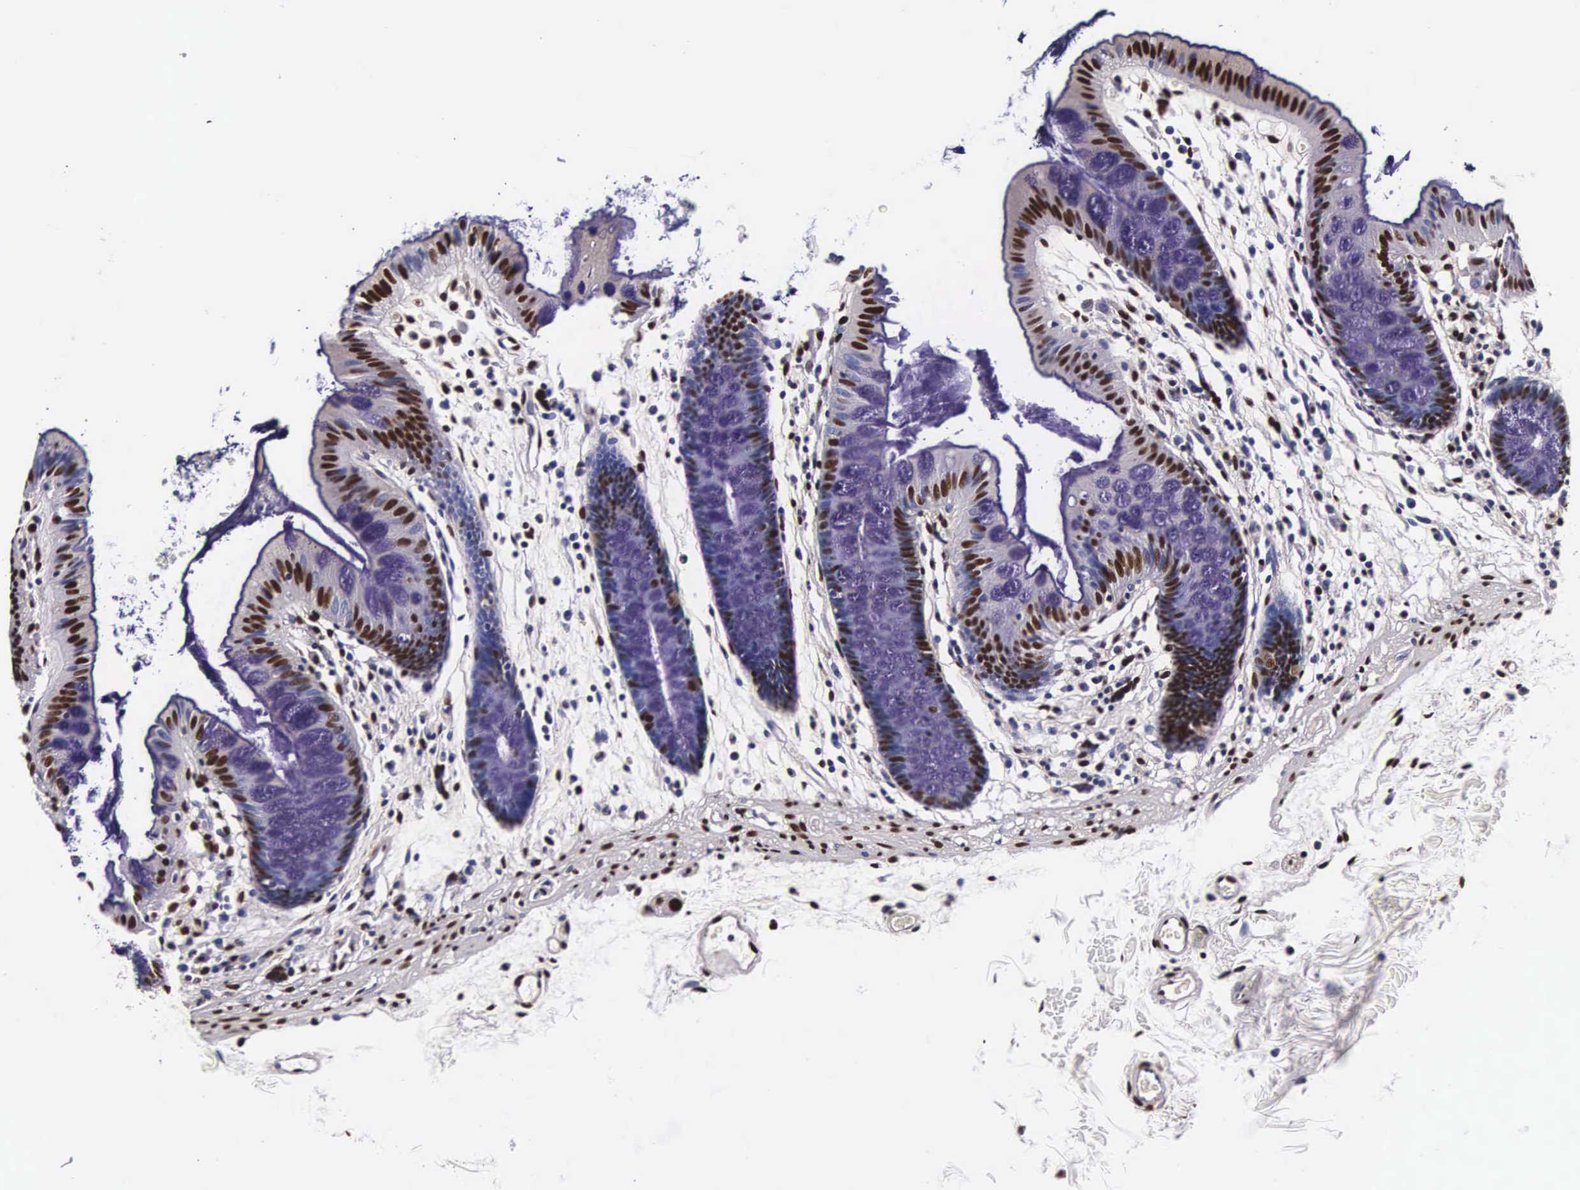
{"staining": {"intensity": "strong", "quantity": ">75%", "location": "nuclear"}, "tissue": "colon", "cell_type": "Endothelial cells", "image_type": "normal", "snomed": [{"axis": "morphology", "description": "Normal tissue, NOS"}, {"axis": "topography", "description": "Colon"}], "caption": "Colon stained with DAB (3,3'-diaminobenzidine) IHC exhibits high levels of strong nuclear positivity in about >75% of endothelial cells.", "gene": "BCL2L2", "patient": {"sex": "male", "age": 54}}